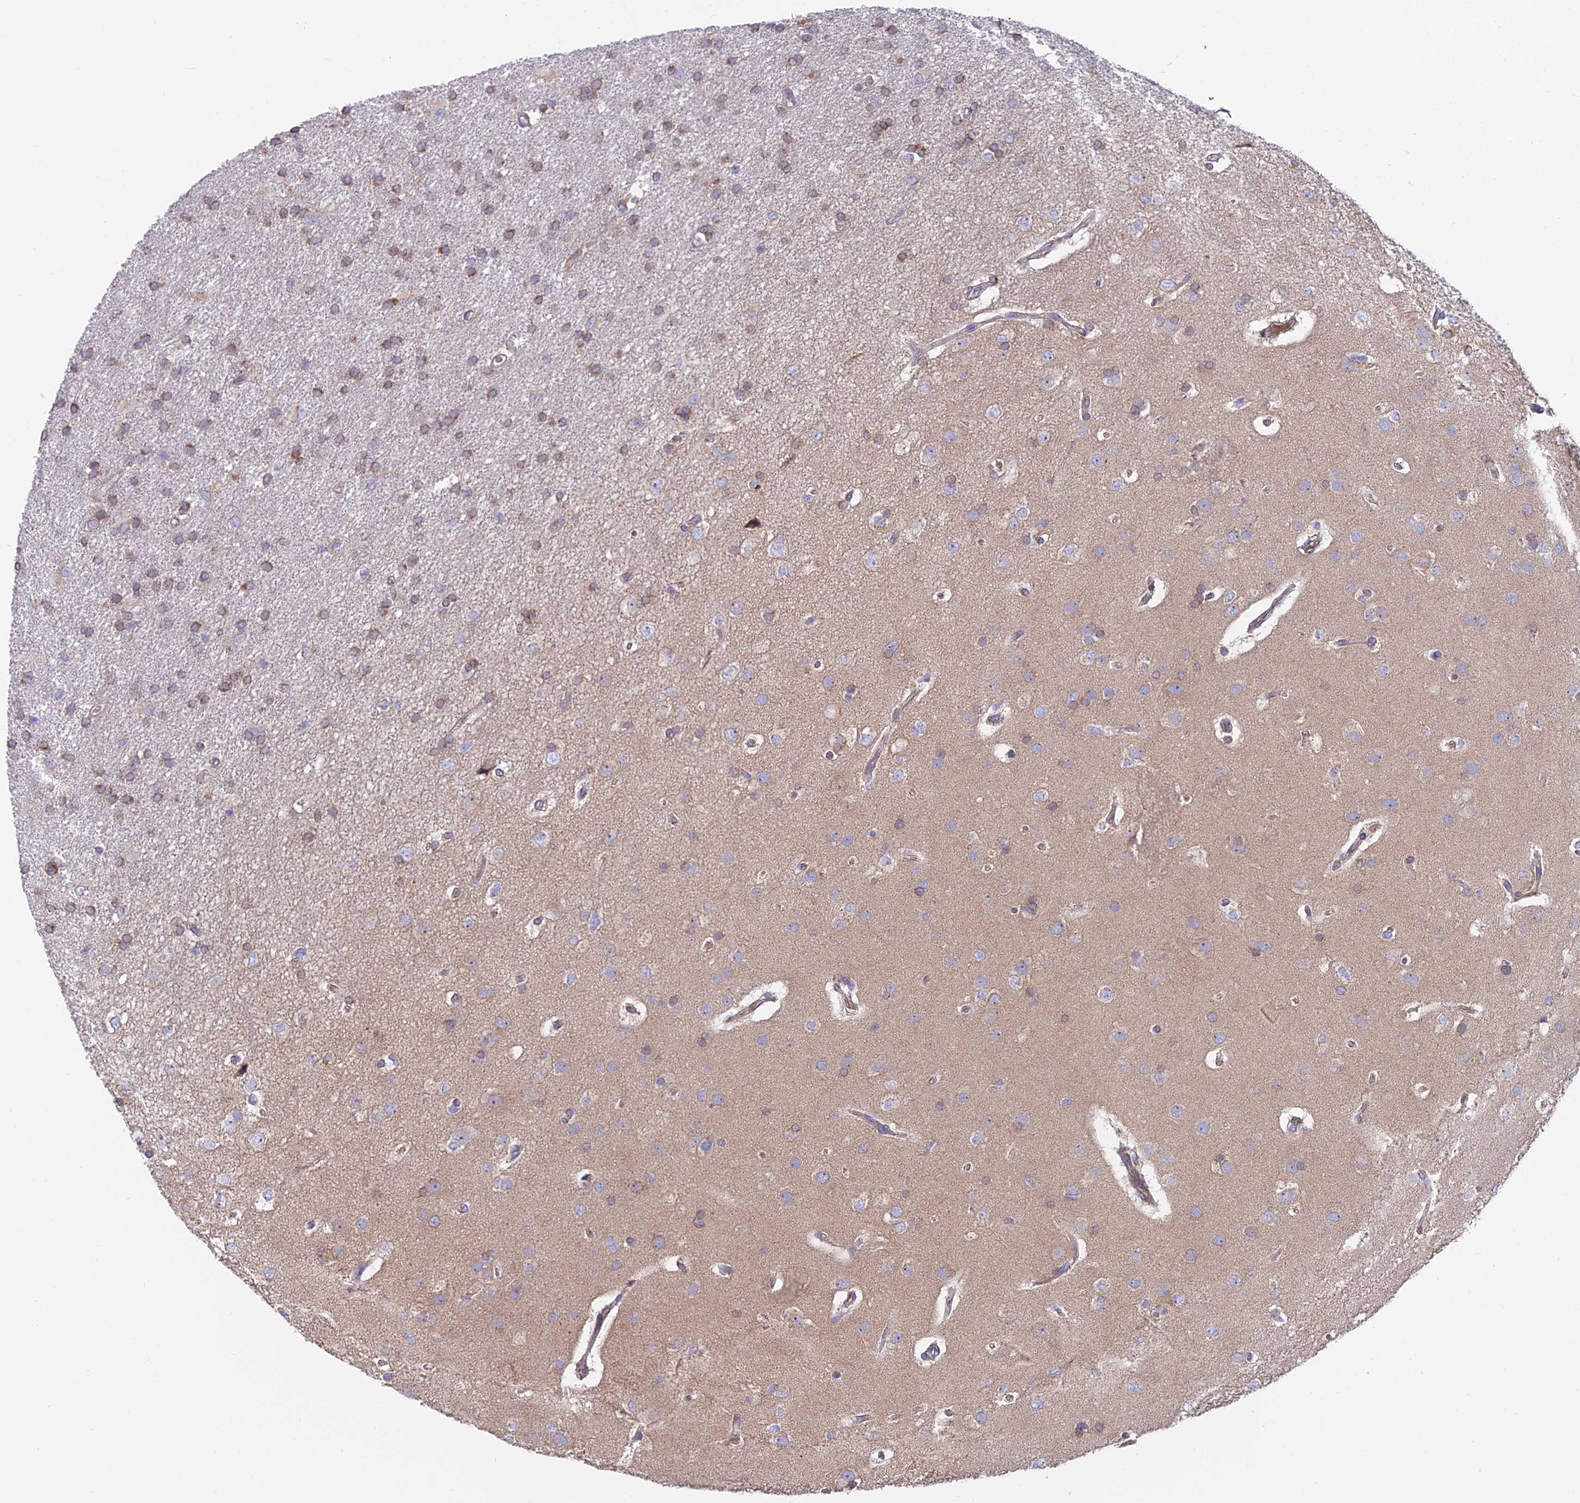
{"staining": {"intensity": "moderate", "quantity": "25%-75%", "location": "cytoplasmic/membranous"}, "tissue": "glioma", "cell_type": "Tumor cells", "image_type": "cancer", "snomed": [{"axis": "morphology", "description": "Glioma, malignant, High grade"}, {"axis": "topography", "description": "Brain"}], "caption": "Protein expression analysis of human malignant high-grade glioma reveals moderate cytoplasmic/membranous positivity in about 25%-75% of tumor cells.", "gene": "TBC1D20", "patient": {"sex": "male", "age": 77}}